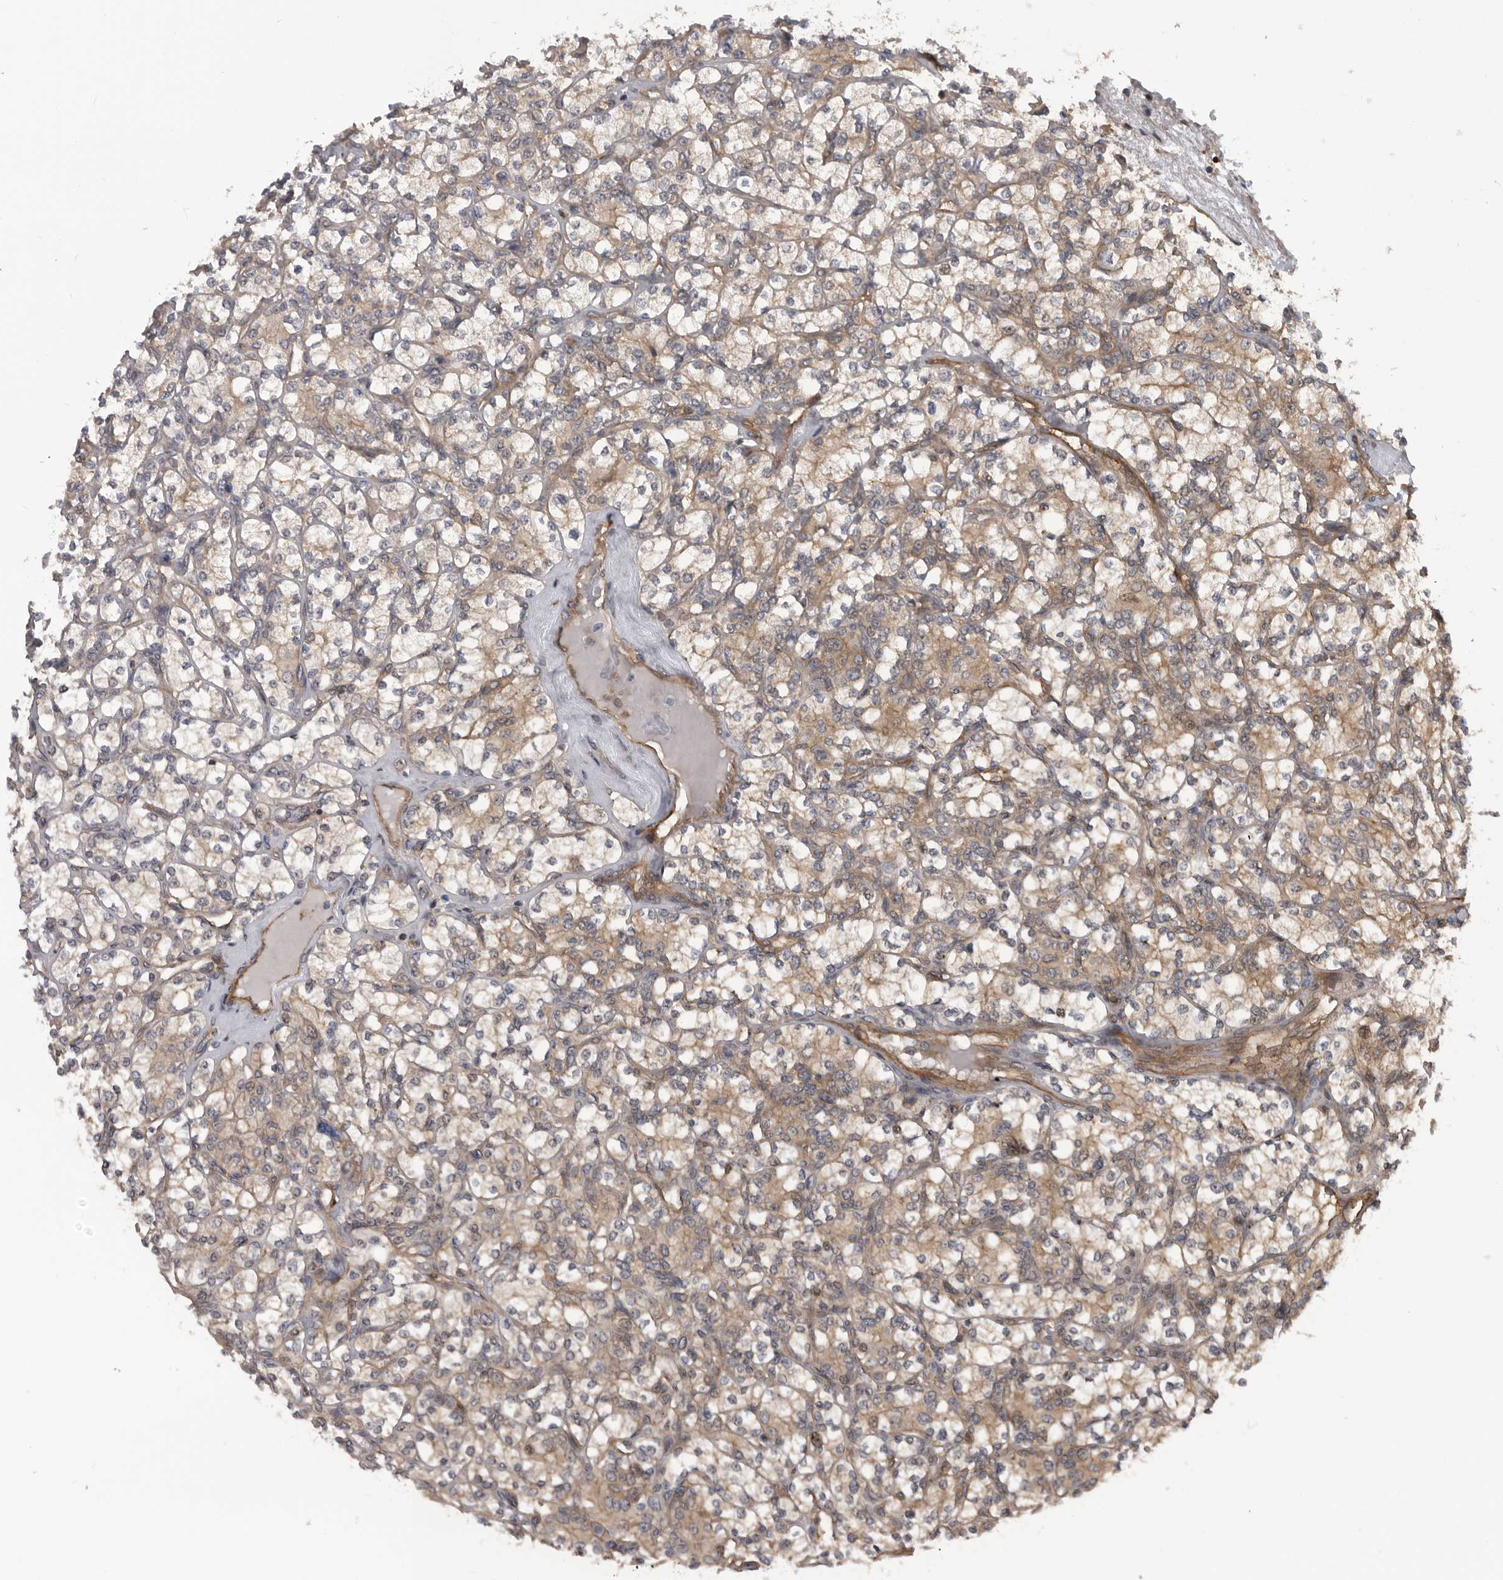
{"staining": {"intensity": "weak", "quantity": ">75%", "location": "cytoplasmic/membranous"}, "tissue": "renal cancer", "cell_type": "Tumor cells", "image_type": "cancer", "snomed": [{"axis": "morphology", "description": "Adenocarcinoma, NOS"}, {"axis": "topography", "description": "Kidney"}], "caption": "Protein analysis of renal cancer (adenocarcinoma) tissue shows weak cytoplasmic/membranous expression in approximately >75% of tumor cells. The protein of interest is stained brown, and the nuclei are stained in blue (DAB IHC with brightfield microscopy, high magnification).", "gene": "RAB3GAP2", "patient": {"sex": "male", "age": 77}}